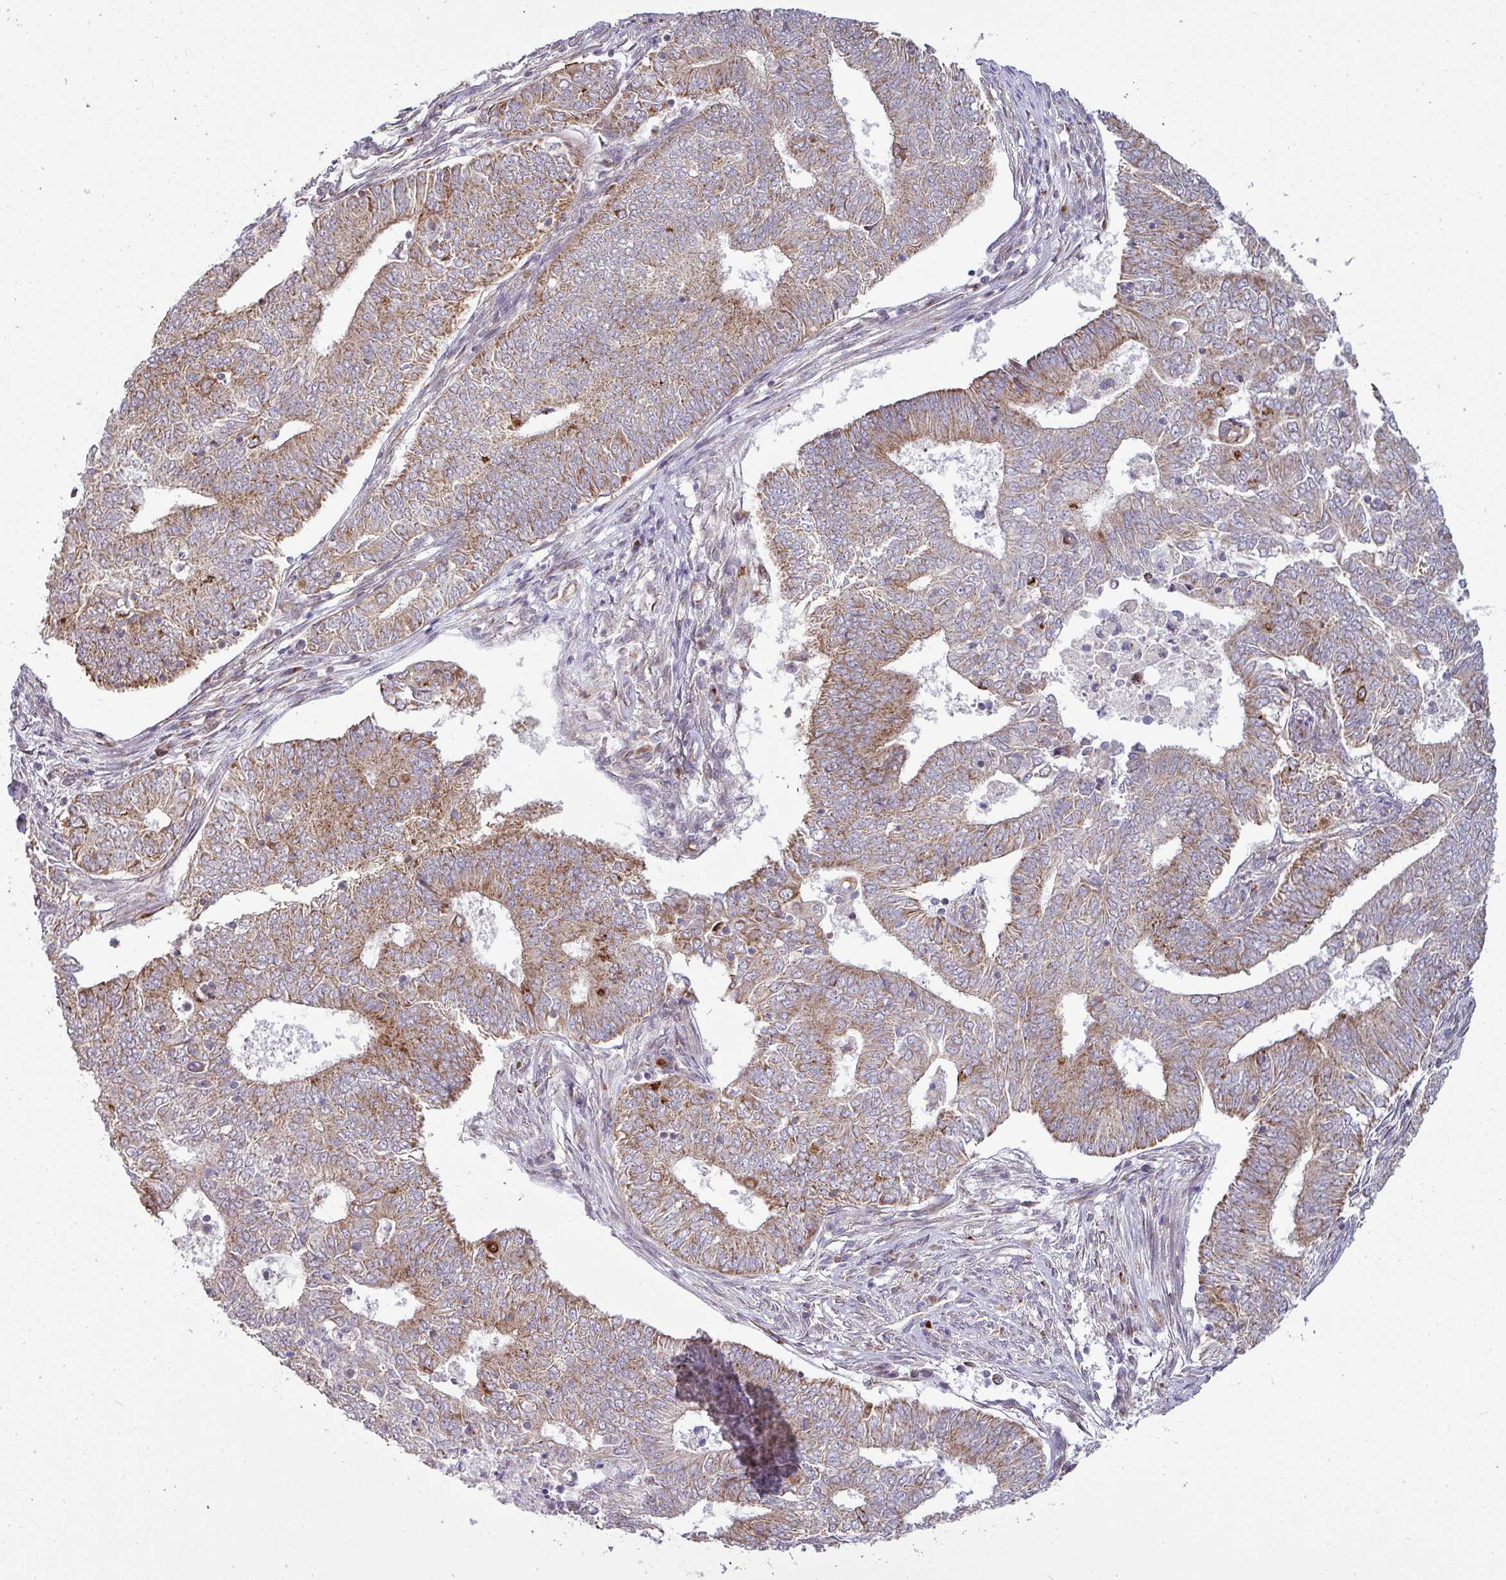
{"staining": {"intensity": "moderate", "quantity": ">75%", "location": "cytoplasmic/membranous"}, "tissue": "endometrial cancer", "cell_type": "Tumor cells", "image_type": "cancer", "snomed": [{"axis": "morphology", "description": "Adenocarcinoma, NOS"}, {"axis": "topography", "description": "Endometrium"}], "caption": "IHC of endometrial cancer (adenocarcinoma) displays medium levels of moderate cytoplasmic/membranous positivity in approximately >75% of tumor cells.", "gene": "TIMMDC1", "patient": {"sex": "female", "age": 62}}